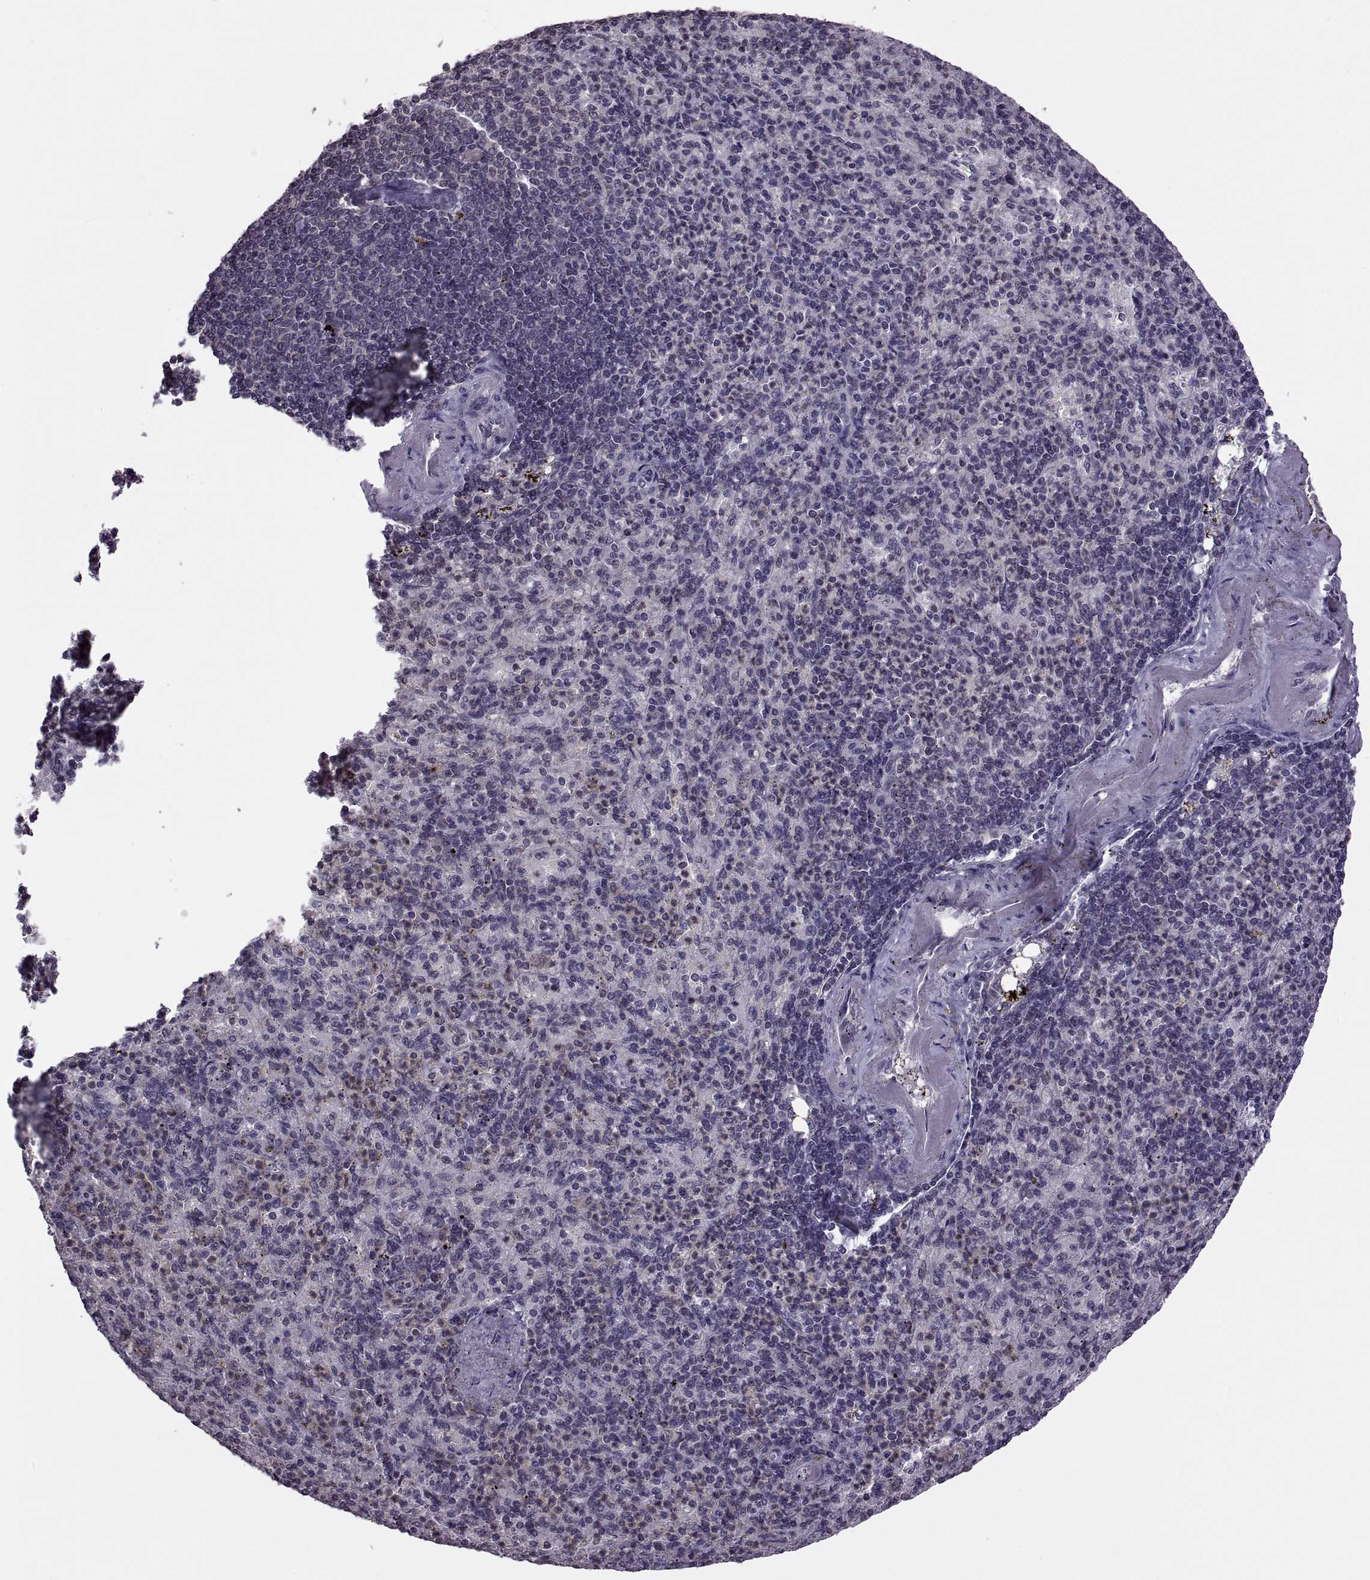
{"staining": {"intensity": "negative", "quantity": "none", "location": "none"}, "tissue": "spleen", "cell_type": "Cells in red pulp", "image_type": "normal", "snomed": [{"axis": "morphology", "description": "Normal tissue, NOS"}, {"axis": "topography", "description": "Spleen"}], "caption": "An immunohistochemistry (IHC) photomicrograph of benign spleen is shown. There is no staining in cells in red pulp of spleen.", "gene": "INTS3", "patient": {"sex": "female", "age": 74}}